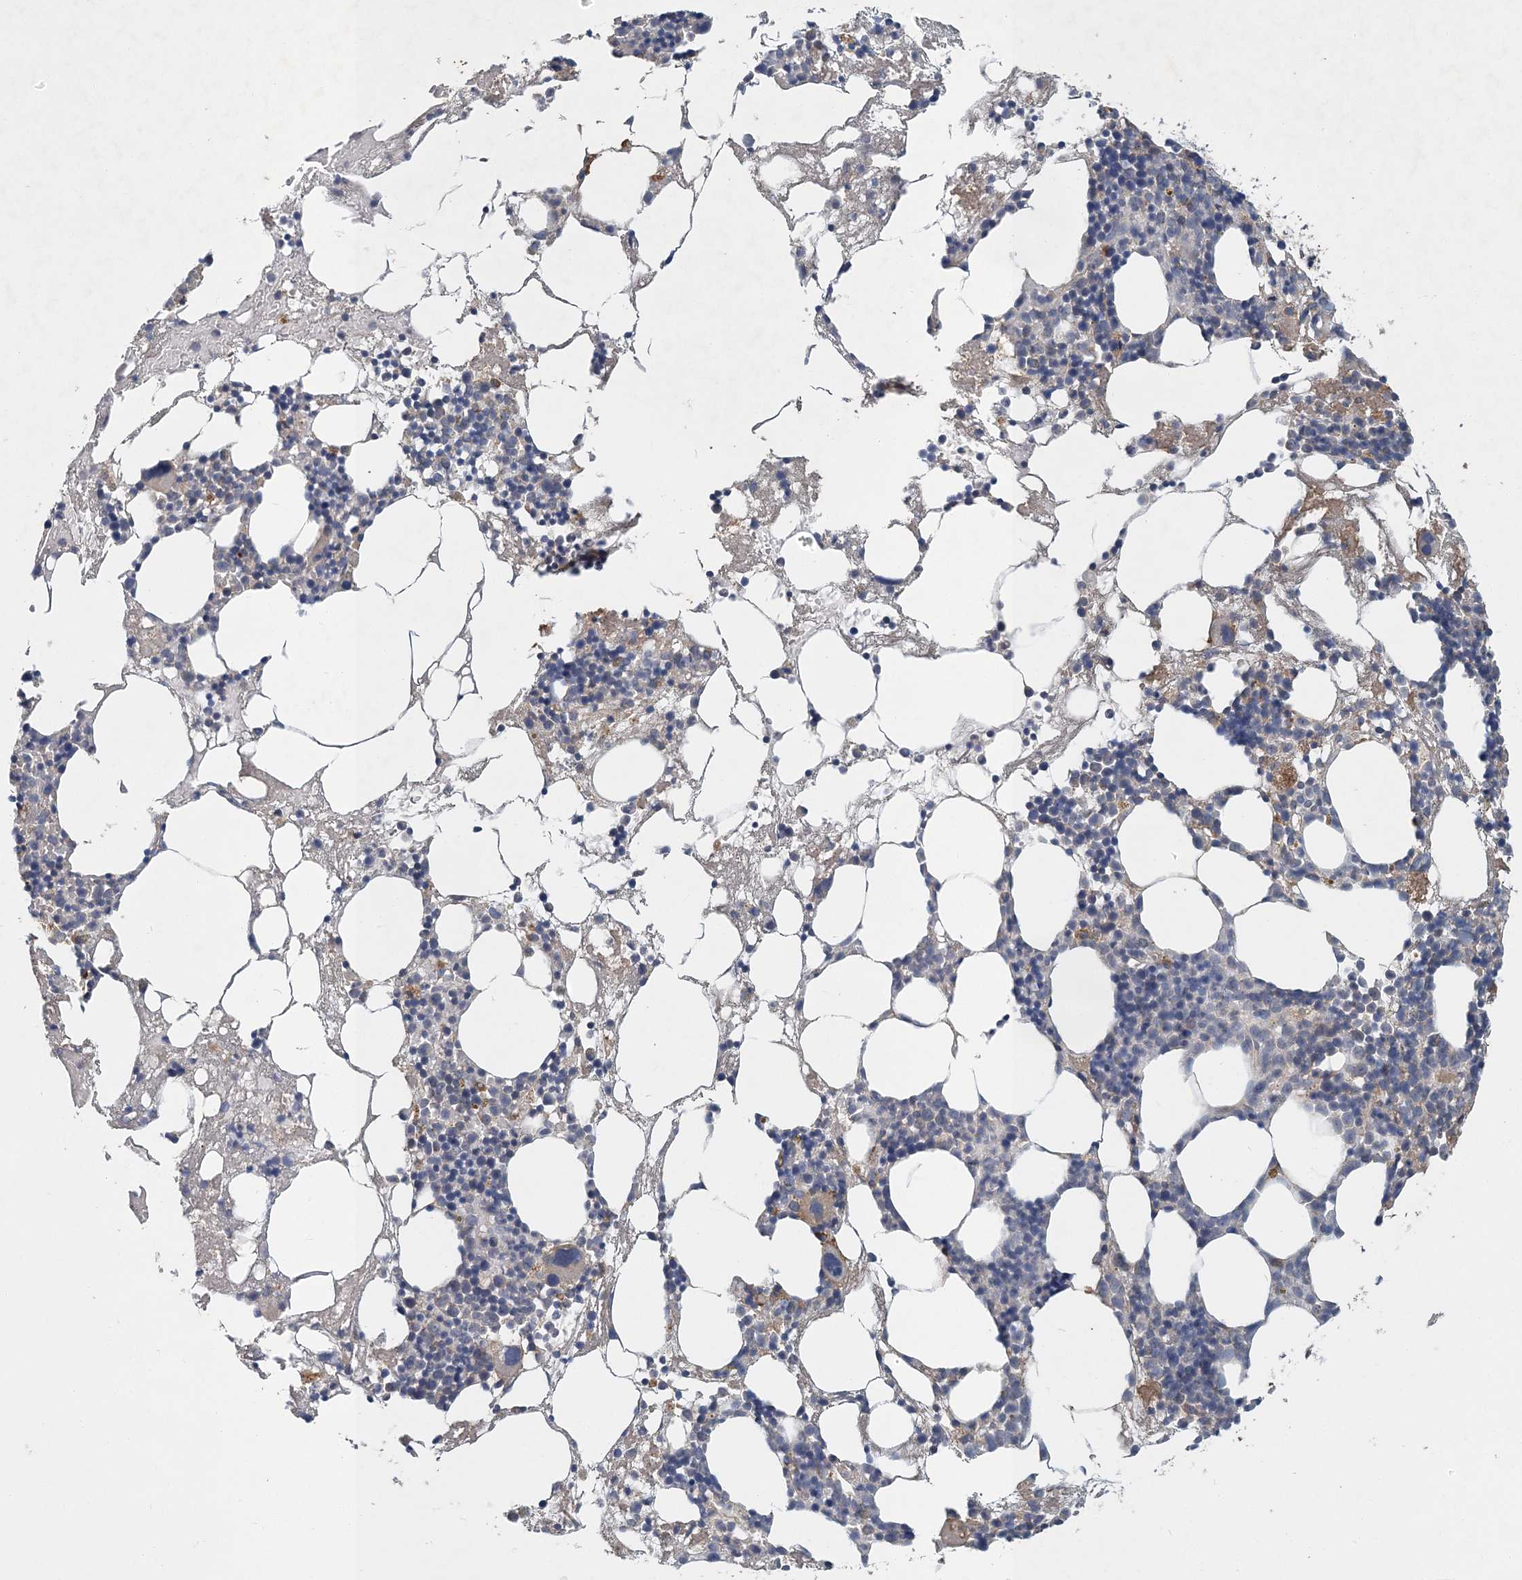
{"staining": {"intensity": "negative", "quantity": "none", "location": "none"}, "tissue": "bone marrow", "cell_type": "Hematopoietic cells", "image_type": "normal", "snomed": [{"axis": "morphology", "description": "Normal tissue, NOS"}, {"axis": "topography", "description": "Bone marrow"}], "caption": "Normal bone marrow was stained to show a protein in brown. There is no significant positivity in hematopoietic cells. (DAB immunohistochemistry with hematoxylin counter stain).", "gene": "RNF25", "patient": {"sex": "male", "age": 48}}